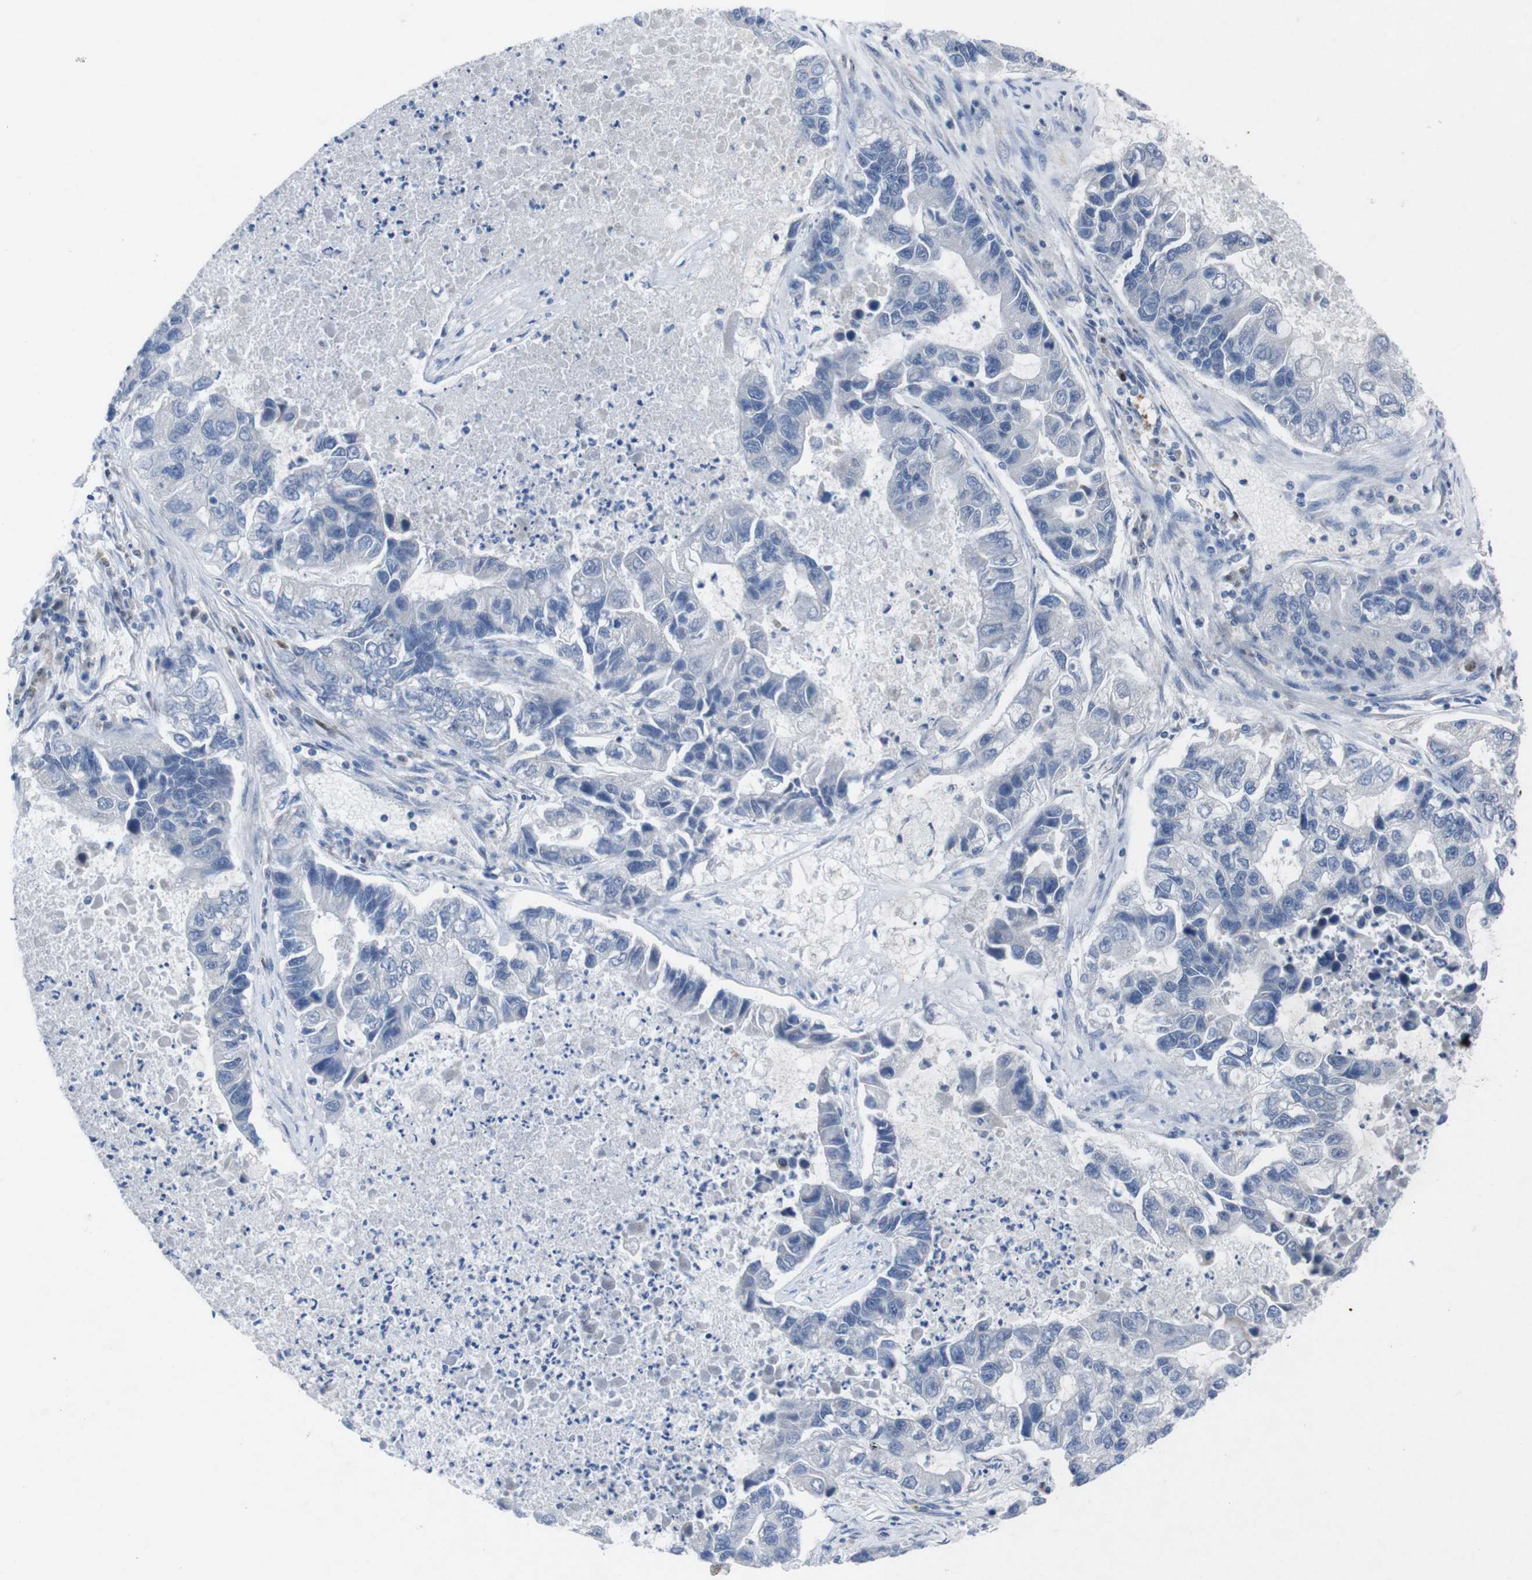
{"staining": {"intensity": "negative", "quantity": "none", "location": "none"}, "tissue": "lung cancer", "cell_type": "Tumor cells", "image_type": "cancer", "snomed": [{"axis": "morphology", "description": "Adenocarcinoma, NOS"}, {"axis": "topography", "description": "Lung"}], "caption": "Lung cancer (adenocarcinoma) stained for a protein using immunohistochemistry (IHC) displays no positivity tumor cells.", "gene": "IRF4", "patient": {"sex": "female", "age": 51}}